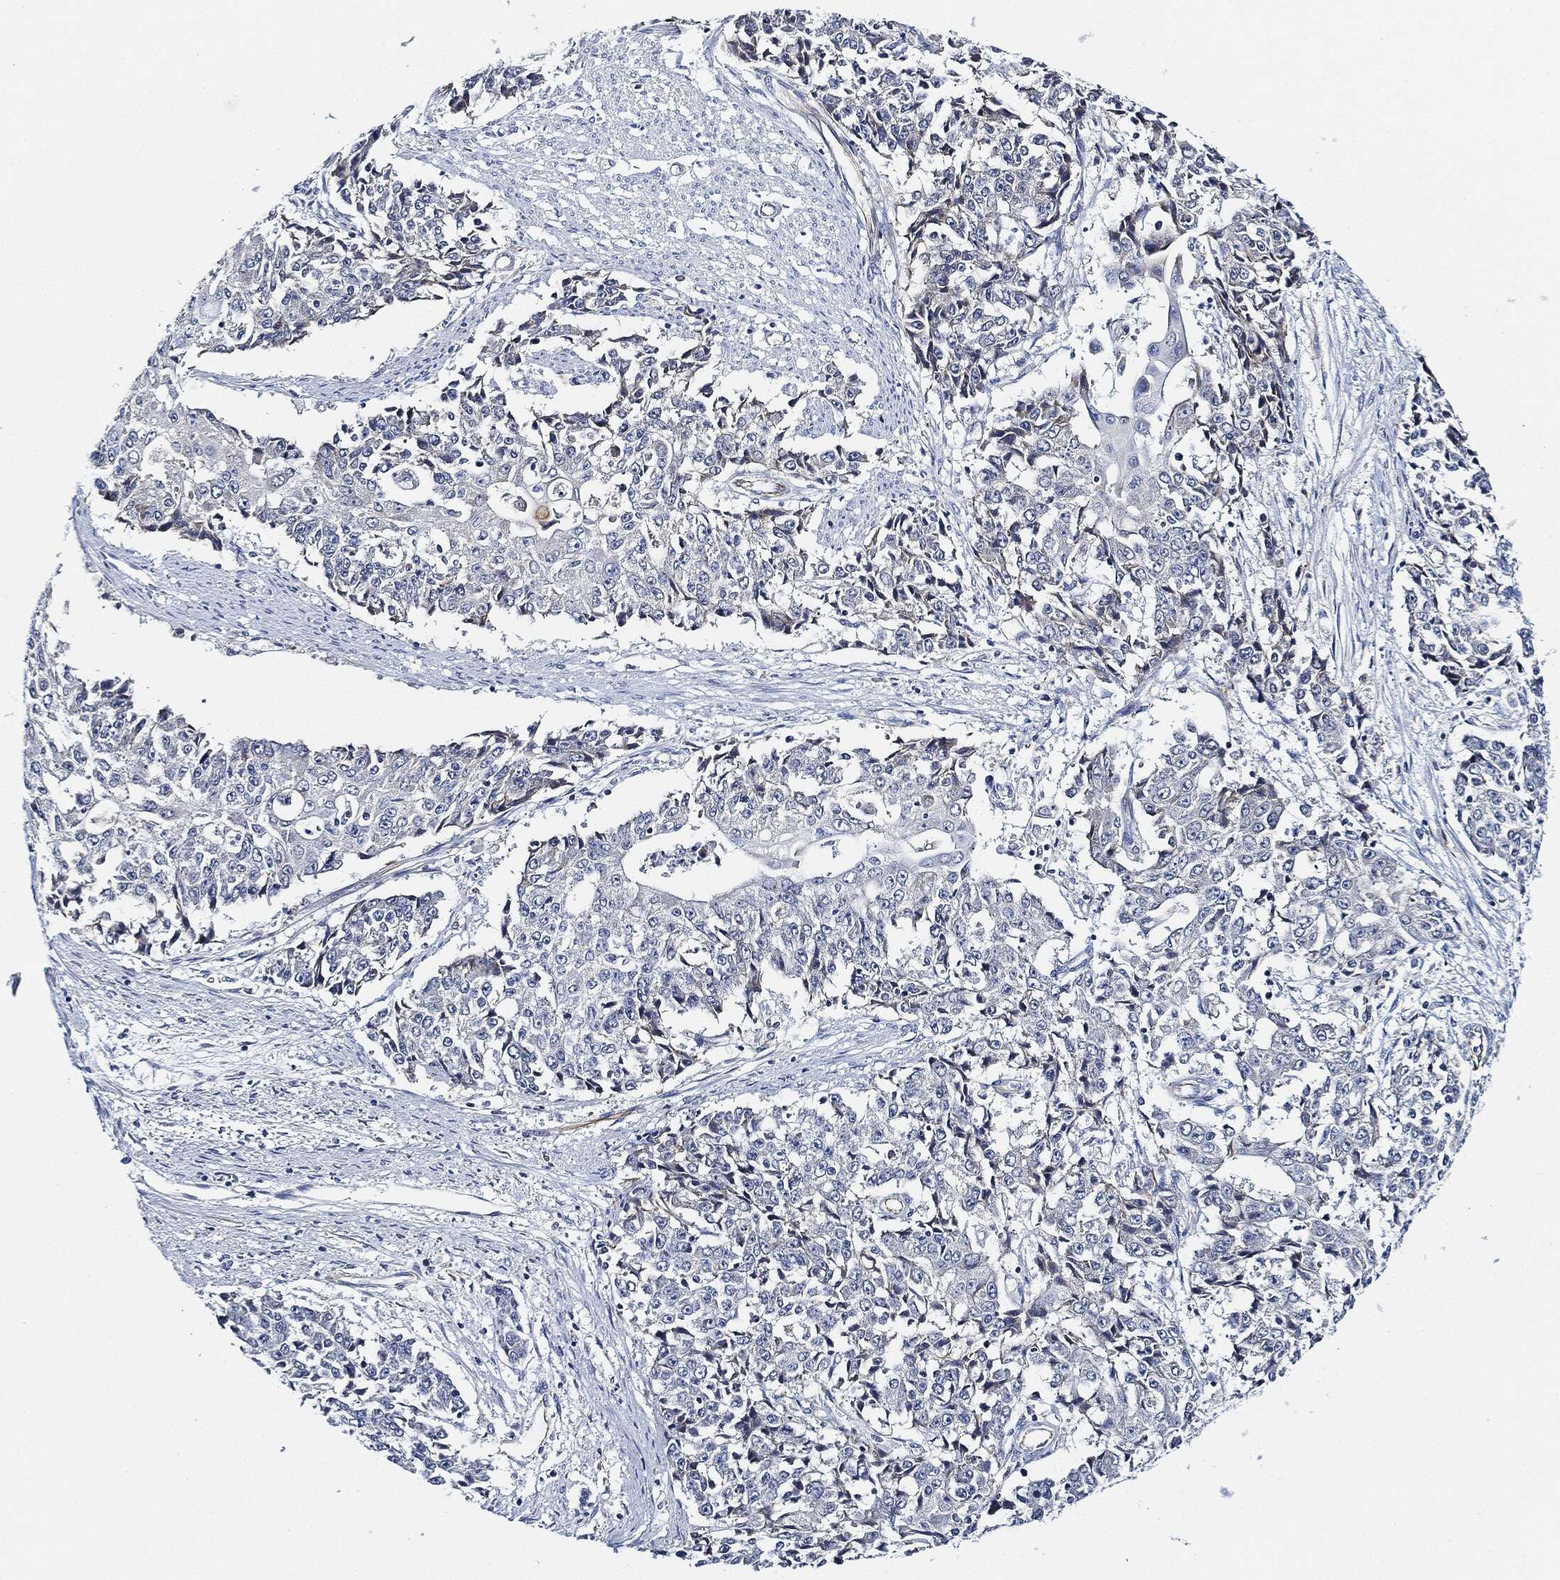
{"staining": {"intensity": "negative", "quantity": "none", "location": "none"}, "tissue": "ovarian cancer", "cell_type": "Tumor cells", "image_type": "cancer", "snomed": [{"axis": "morphology", "description": "Carcinoma, endometroid"}, {"axis": "topography", "description": "Ovary"}], "caption": "Tumor cells show no significant staining in ovarian cancer (endometroid carcinoma).", "gene": "THSD1", "patient": {"sex": "female", "age": 42}}